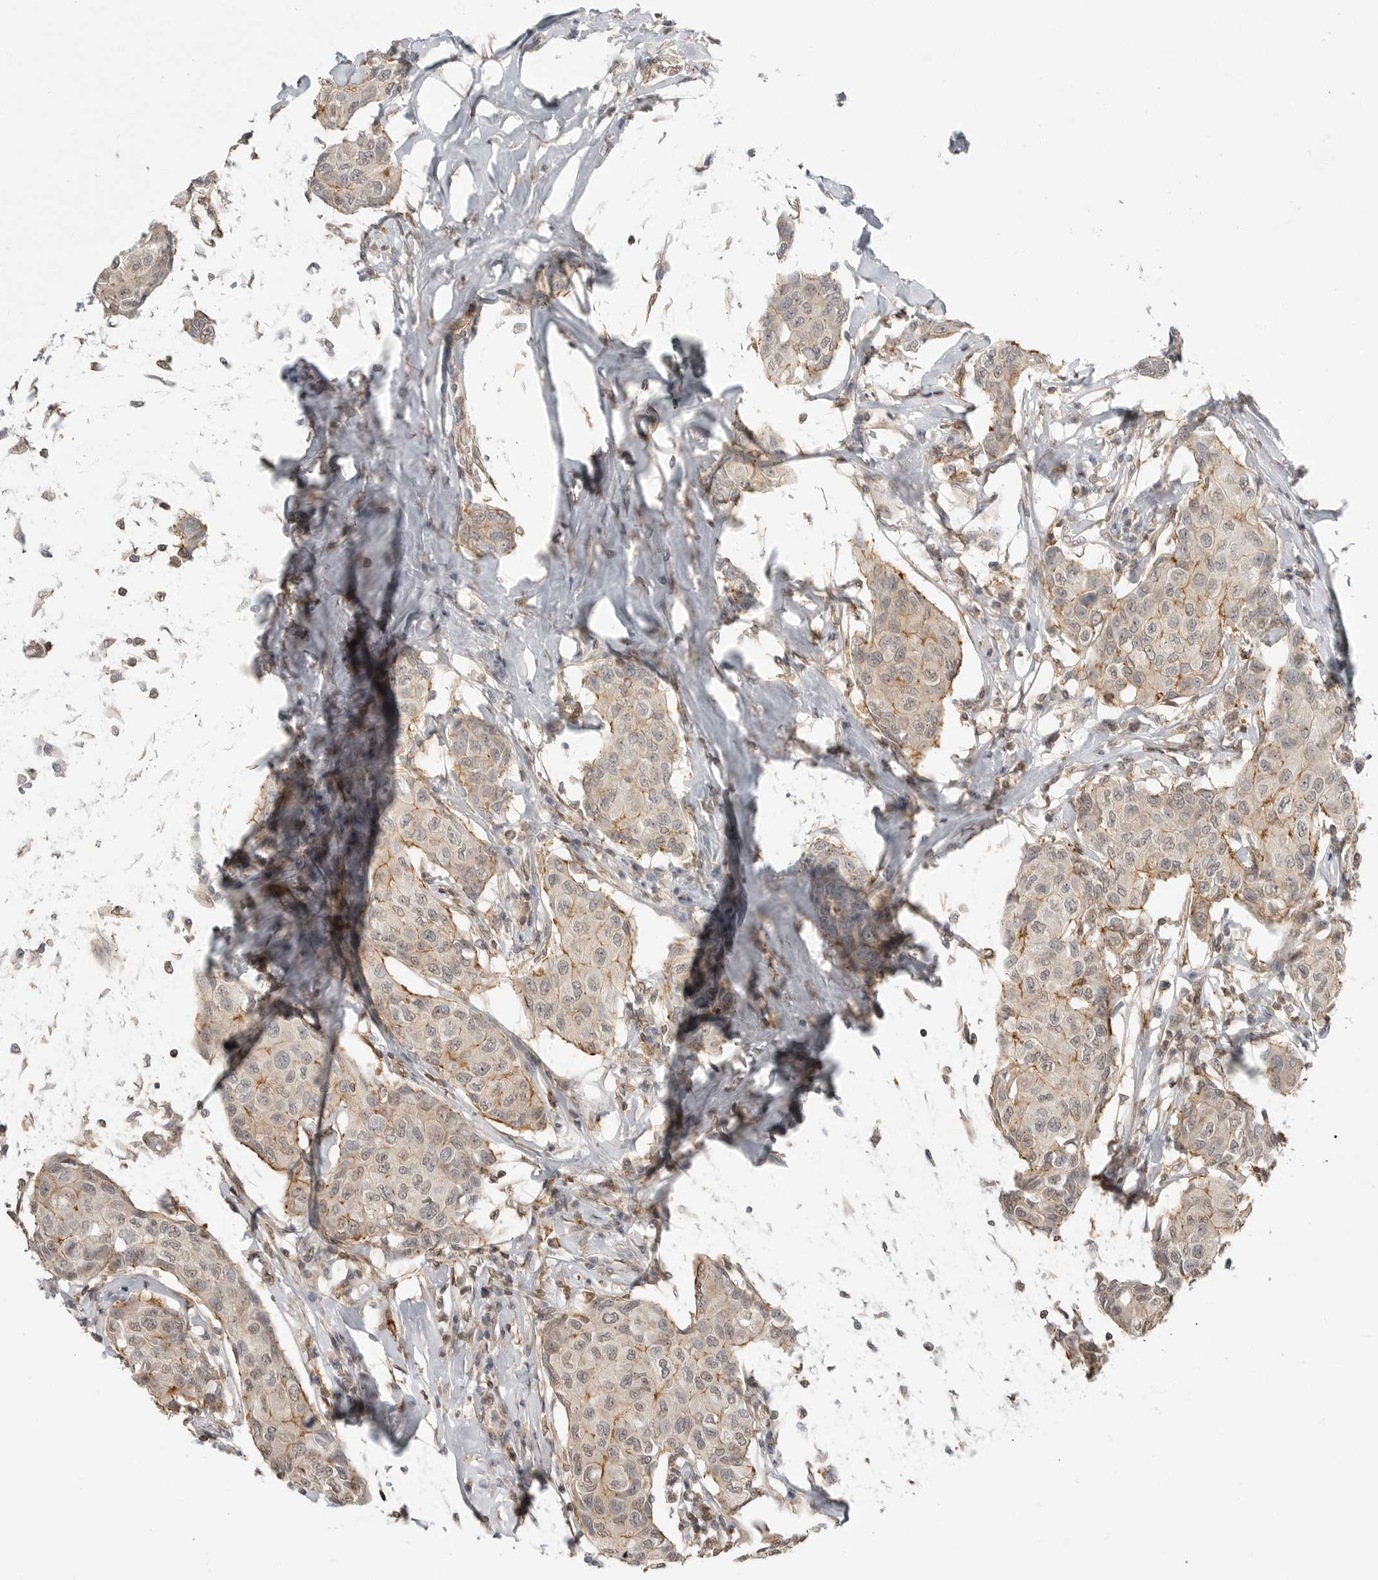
{"staining": {"intensity": "moderate", "quantity": "<25%", "location": "cytoplasmic/membranous"}, "tissue": "breast cancer", "cell_type": "Tumor cells", "image_type": "cancer", "snomed": [{"axis": "morphology", "description": "Duct carcinoma"}, {"axis": "topography", "description": "Breast"}], "caption": "Immunohistochemical staining of breast cancer (infiltrating ductal carcinoma) demonstrates low levels of moderate cytoplasmic/membranous staining in about <25% of tumor cells. (Stains: DAB (3,3'-diaminobenzidine) in brown, nuclei in blue, Microscopy: brightfield microscopy at high magnification).", "gene": "GPC2", "patient": {"sex": "female", "age": 80}}